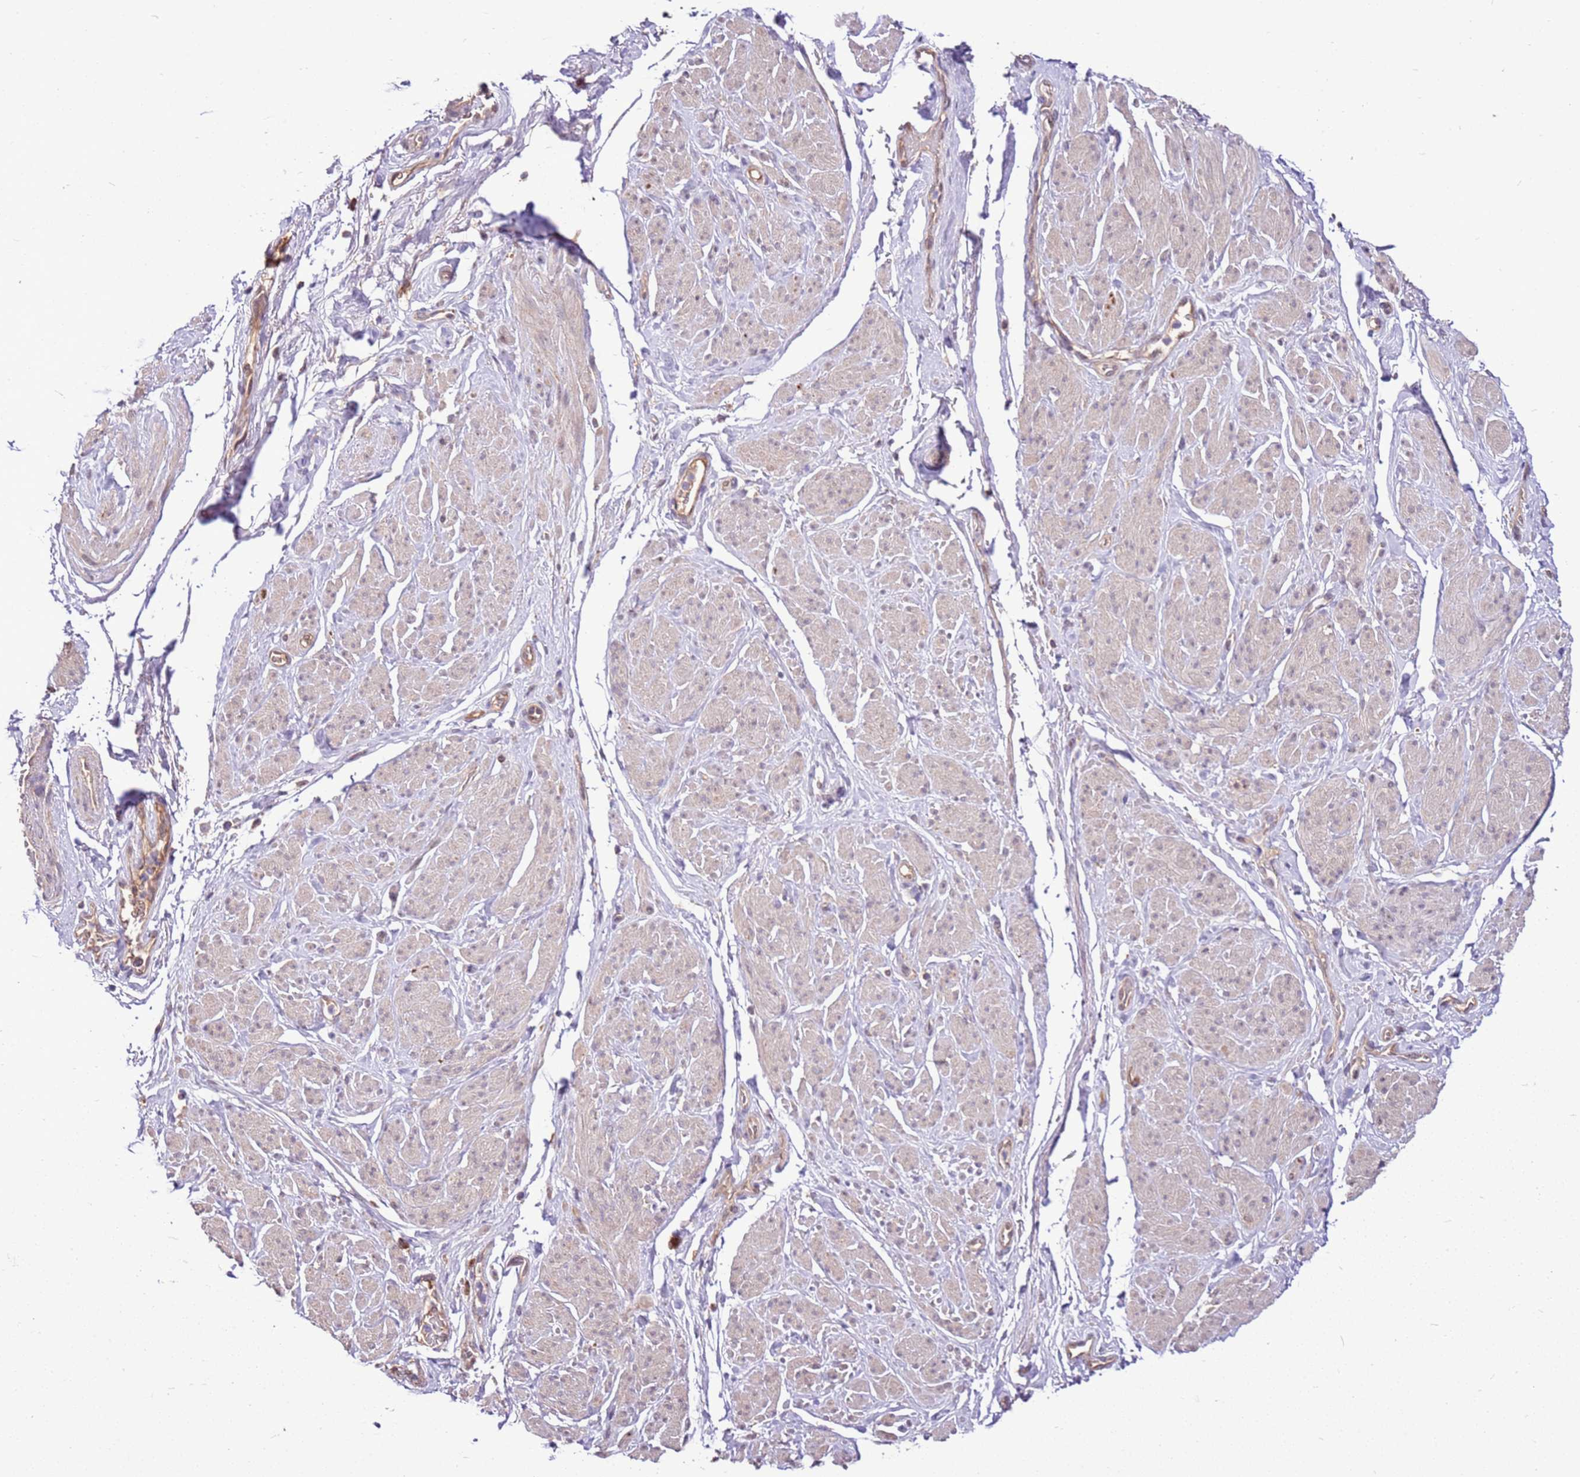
{"staining": {"intensity": "negative", "quantity": "none", "location": "none"}, "tissue": "smooth muscle", "cell_type": "Smooth muscle cells", "image_type": "normal", "snomed": [{"axis": "morphology", "description": "Normal tissue, NOS"}, {"axis": "topography", "description": "Smooth muscle"}, {"axis": "topography", "description": "Peripheral nerve tissue"}], "caption": "DAB immunohistochemical staining of normal smooth muscle shows no significant expression in smooth muscle cells.", "gene": "BBS5", "patient": {"sex": "male", "age": 69}}